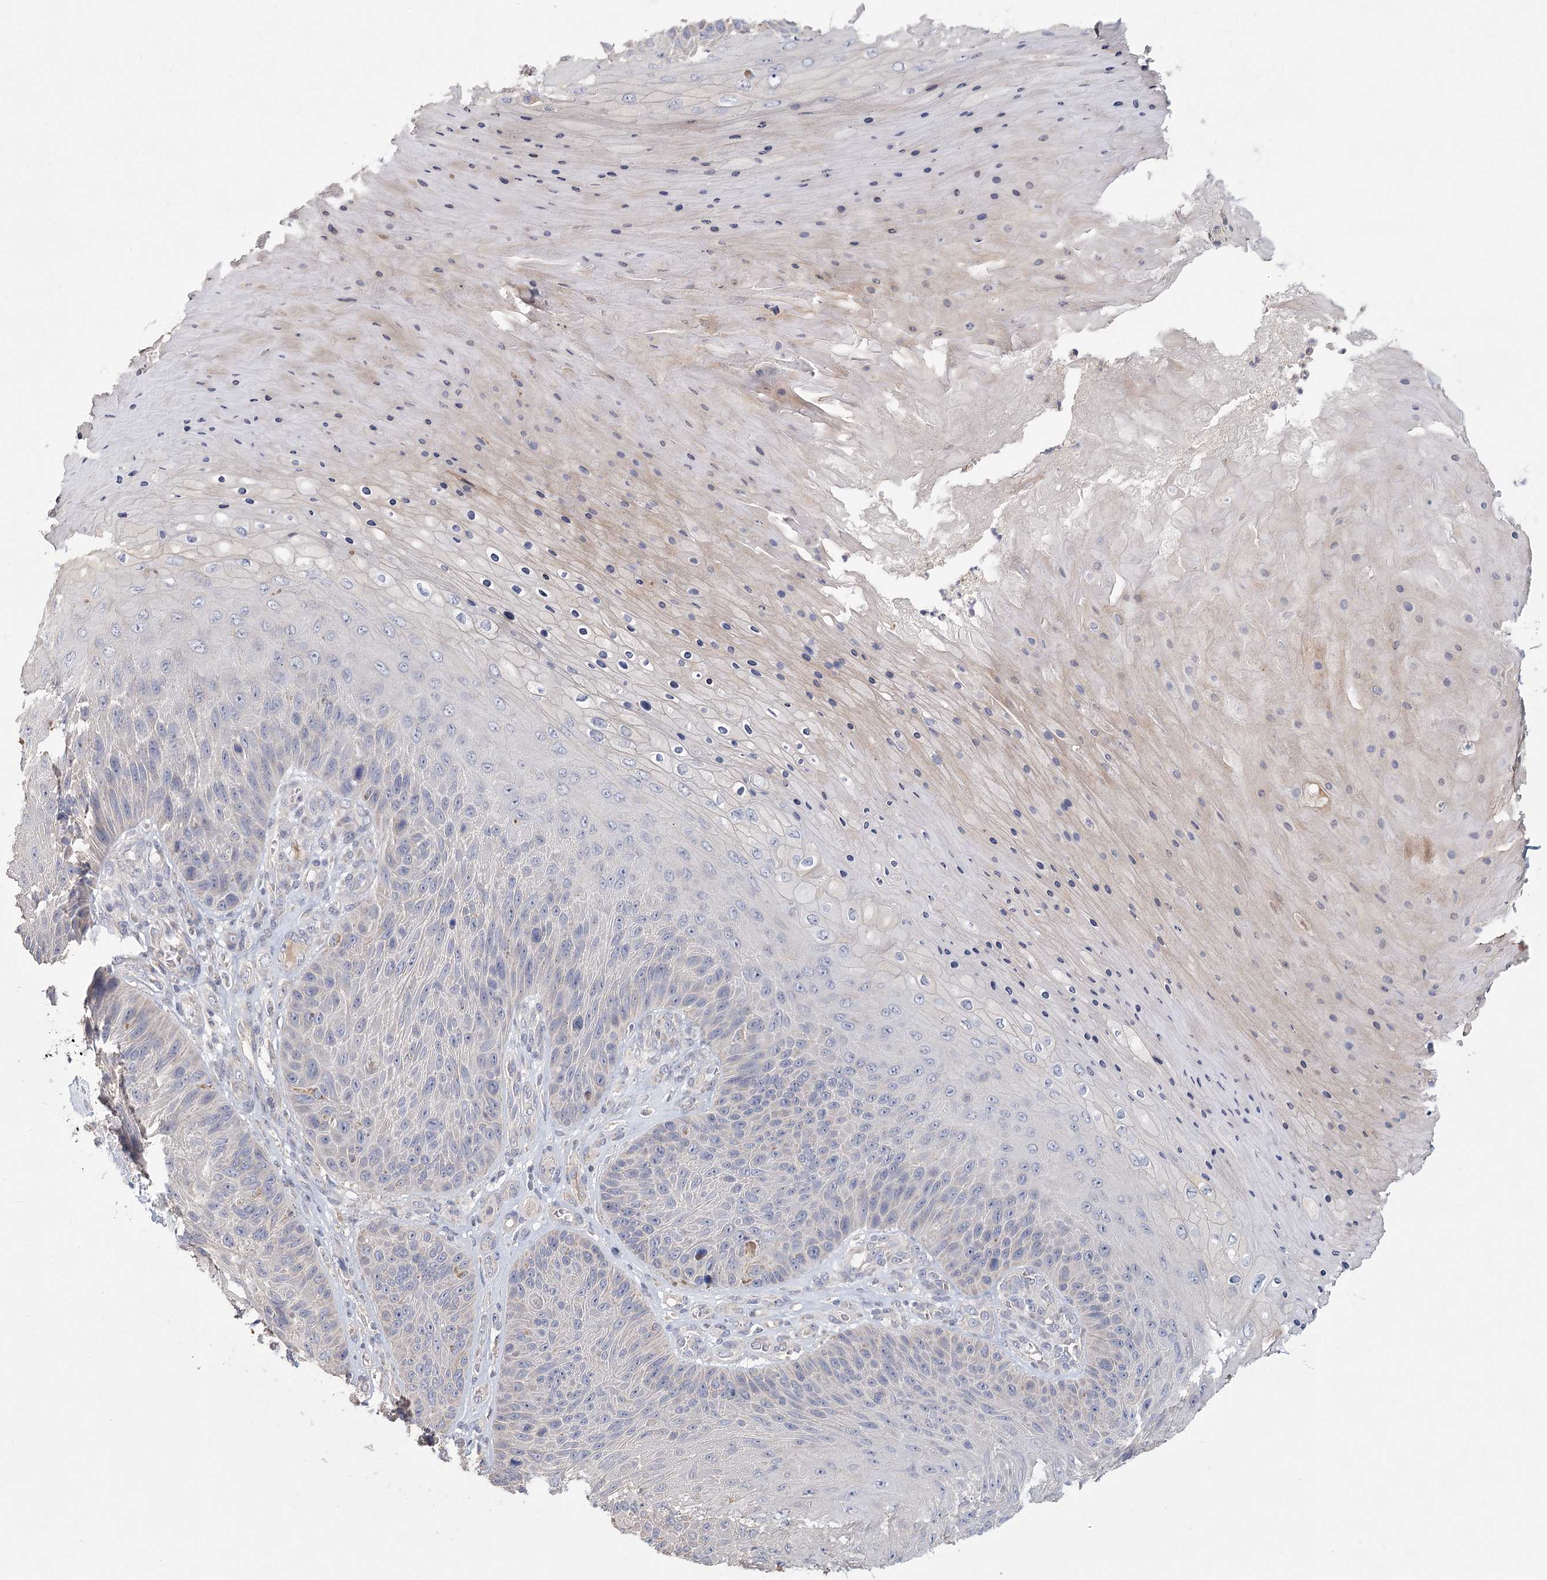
{"staining": {"intensity": "negative", "quantity": "none", "location": "none"}, "tissue": "skin cancer", "cell_type": "Tumor cells", "image_type": "cancer", "snomed": [{"axis": "morphology", "description": "Squamous cell carcinoma, NOS"}, {"axis": "topography", "description": "Skin"}], "caption": "A photomicrograph of squamous cell carcinoma (skin) stained for a protein displays no brown staining in tumor cells. (DAB (3,3'-diaminobenzidine) immunohistochemistry (IHC) visualized using brightfield microscopy, high magnification).", "gene": "CNTLN", "patient": {"sex": "female", "age": 88}}